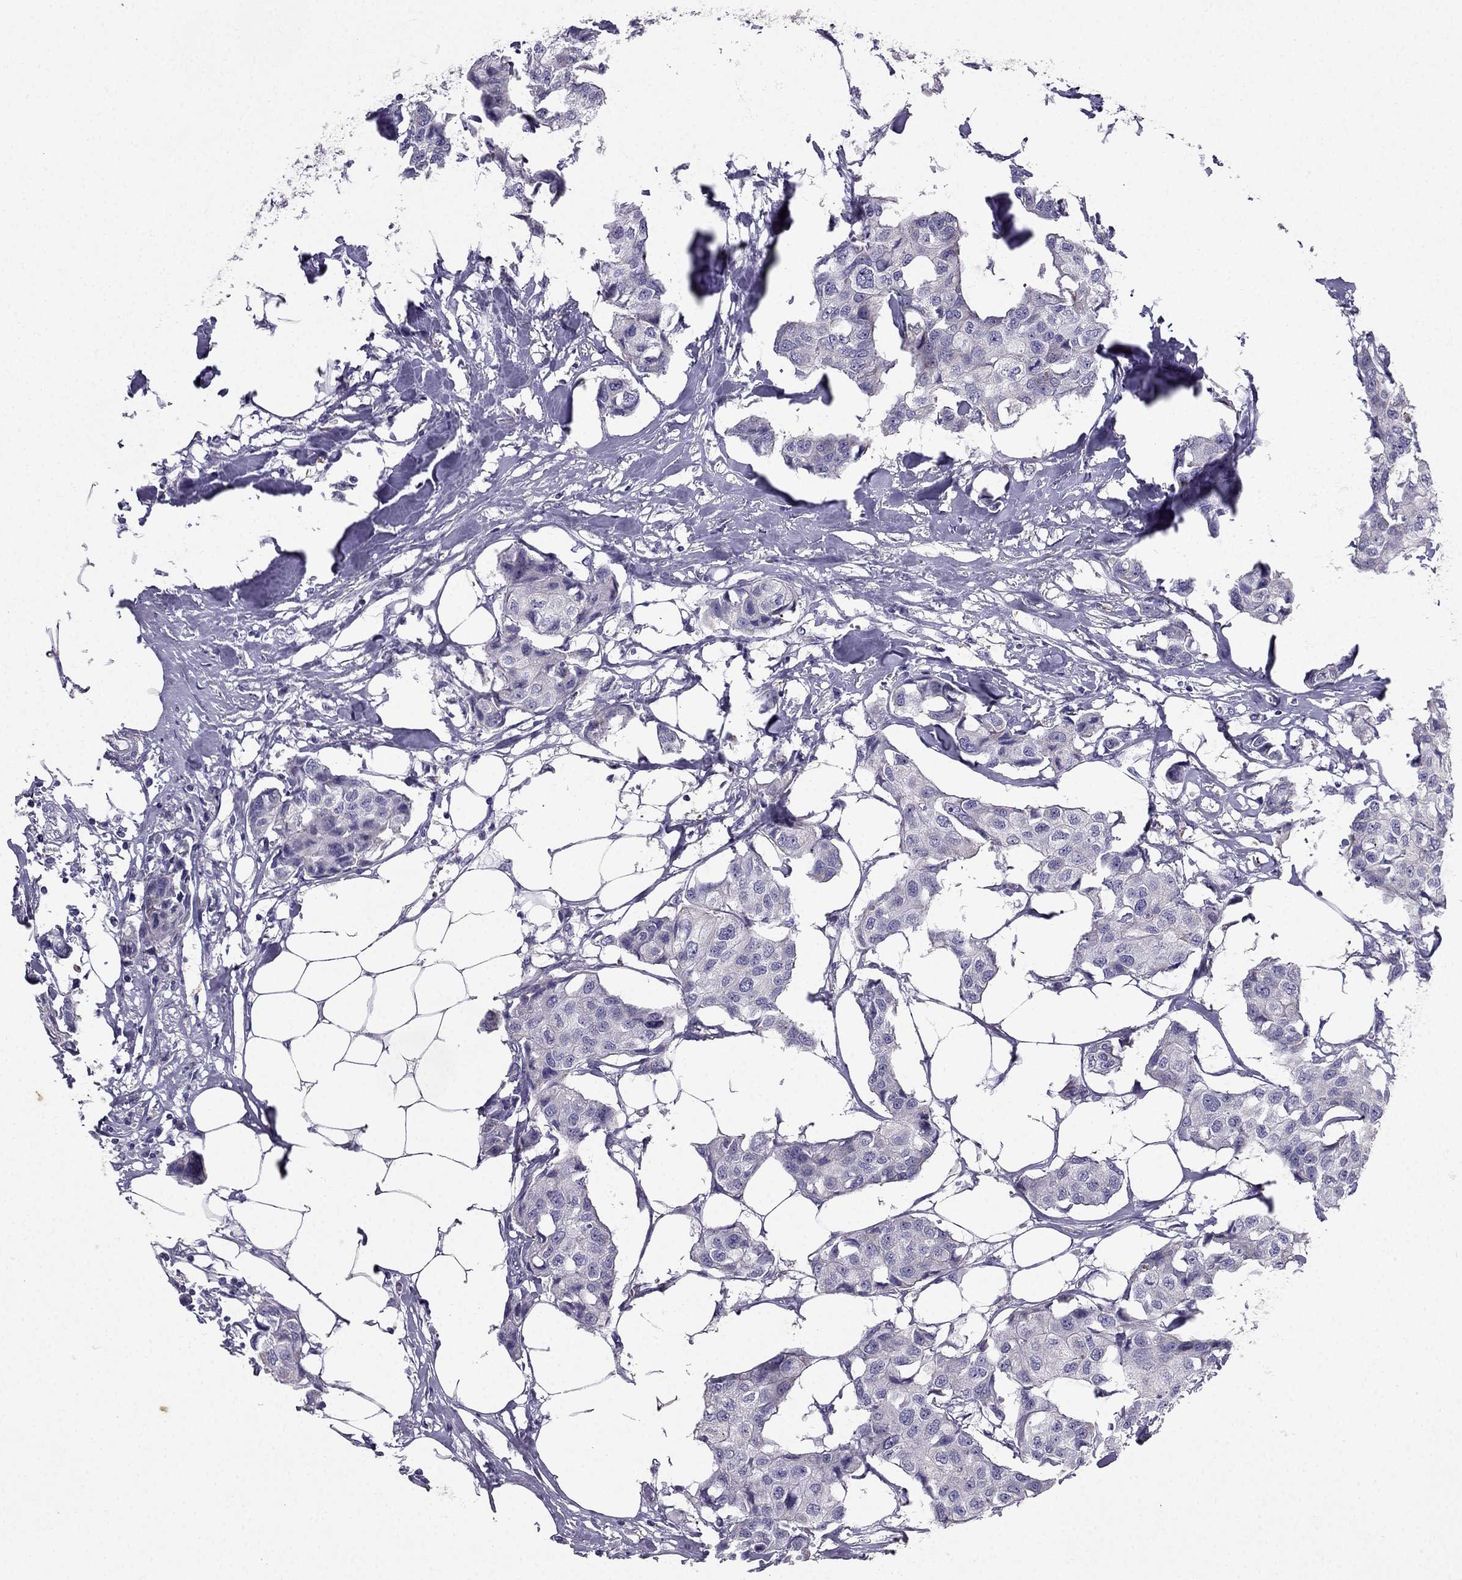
{"staining": {"intensity": "negative", "quantity": "none", "location": "none"}, "tissue": "breast cancer", "cell_type": "Tumor cells", "image_type": "cancer", "snomed": [{"axis": "morphology", "description": "Duct carcinoma"}, {"axis": "topography", "description": "Breast"}], "caption": "A high-resolution micrograph shows immunohistochemistry (IHC) staining of breast cancer, which shows no significant staining in tumor cells.", "gene": "SYT5", "patient": {"sex": "female", "age": 80}}